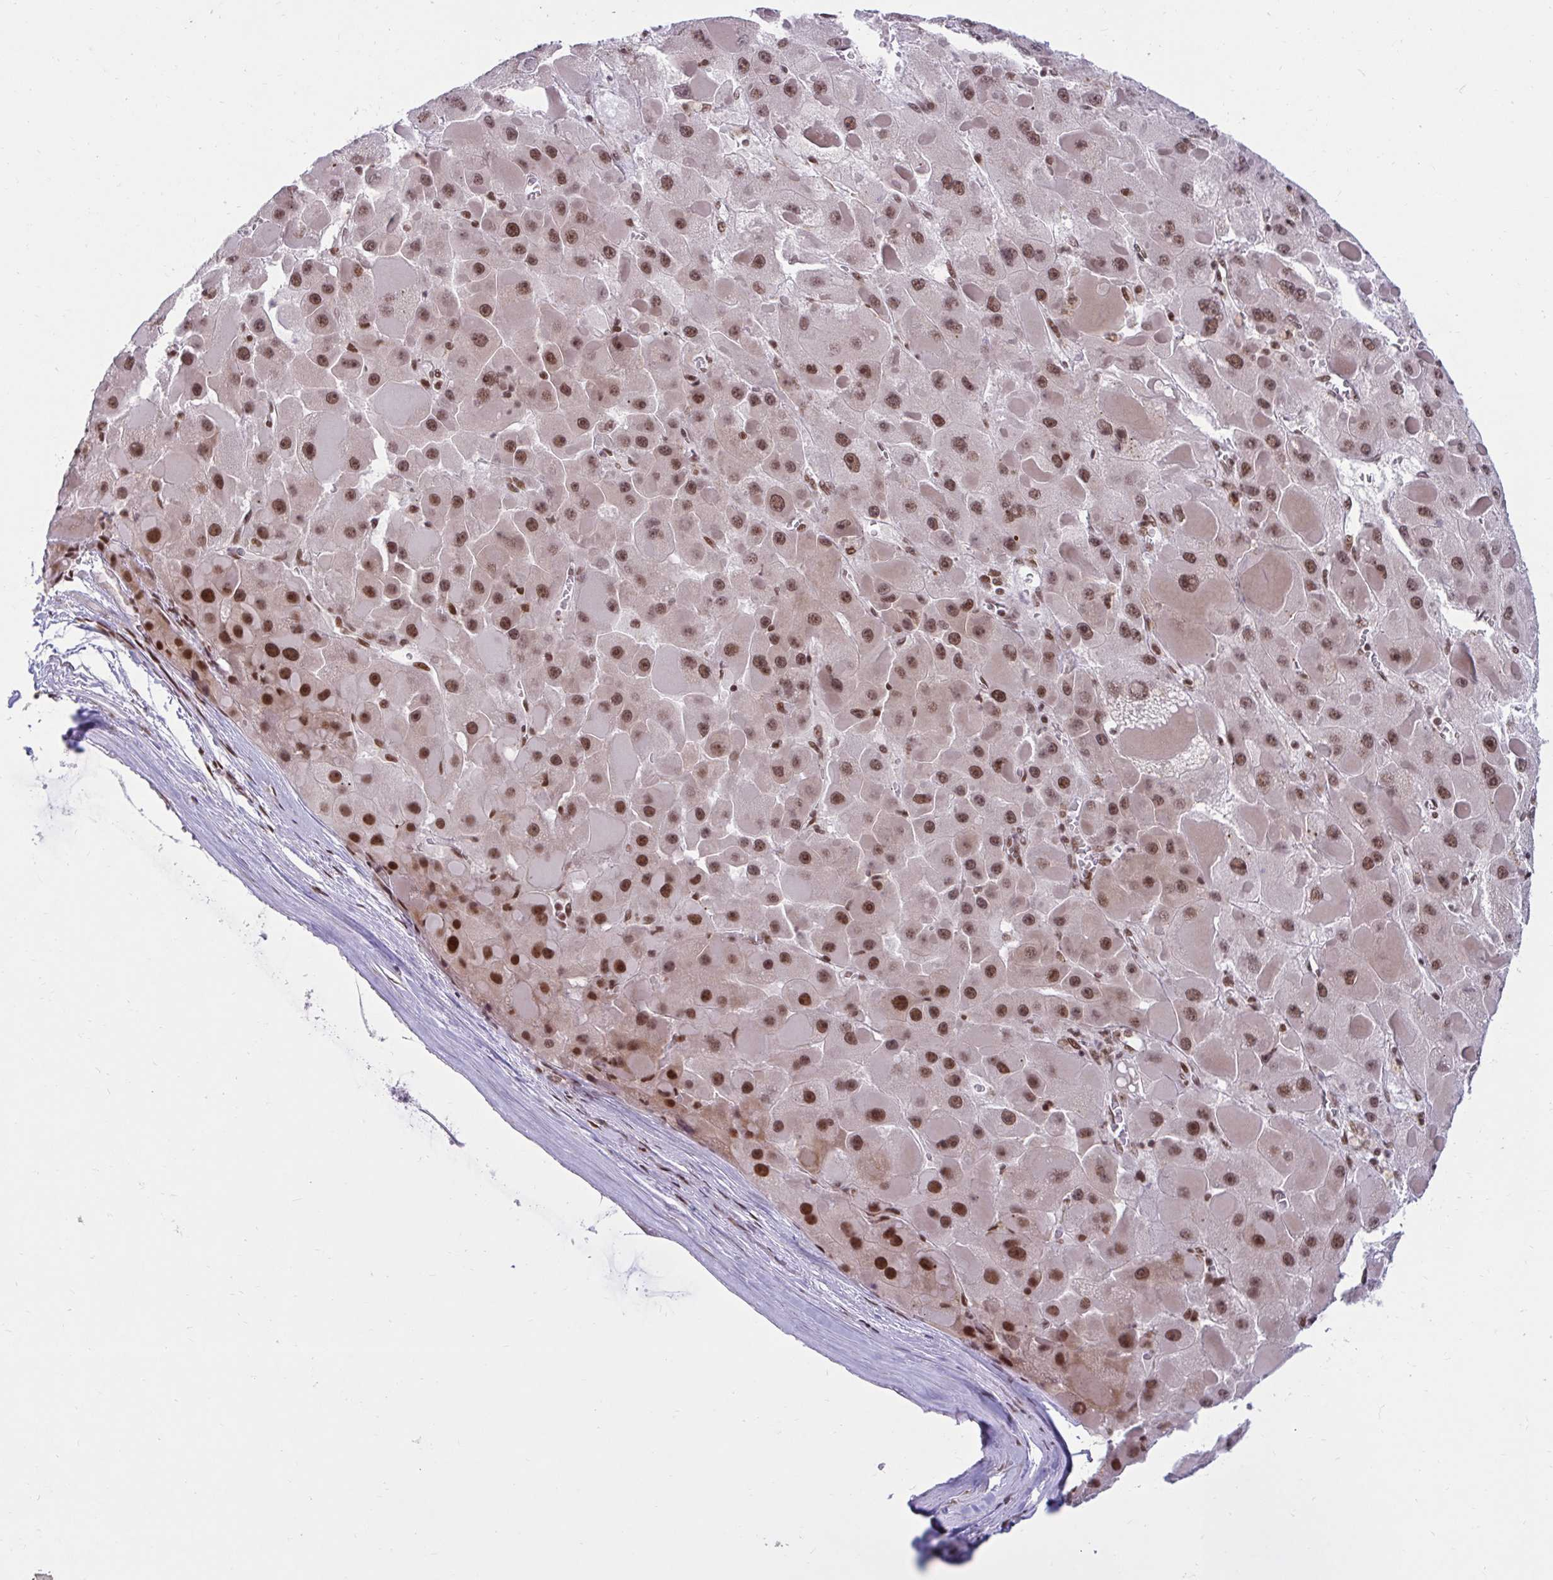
{"staining": {"intensity": "moderate", "quantity": ">75%", "location": "nuclear"}, "tissue": "liver cancer", "cell_type": "Tumor cells", "image_type": "cancer", "snomed": [{"axis": "morphology", "description": "Carcinoma, Hepatocellular, NOS"}, {"axis": "topography", "description": "Liver"}], "caption": "Immunohistochemistry (IHC) image of hepatocellular carcinoma (liver) stained for a protein (brown), which demonstrates medium levels of moderate nuclear positivity in approximately >75% of tumor cells.", "gene": "PHF10", "patient": {"sex": "female", "age": 73}}